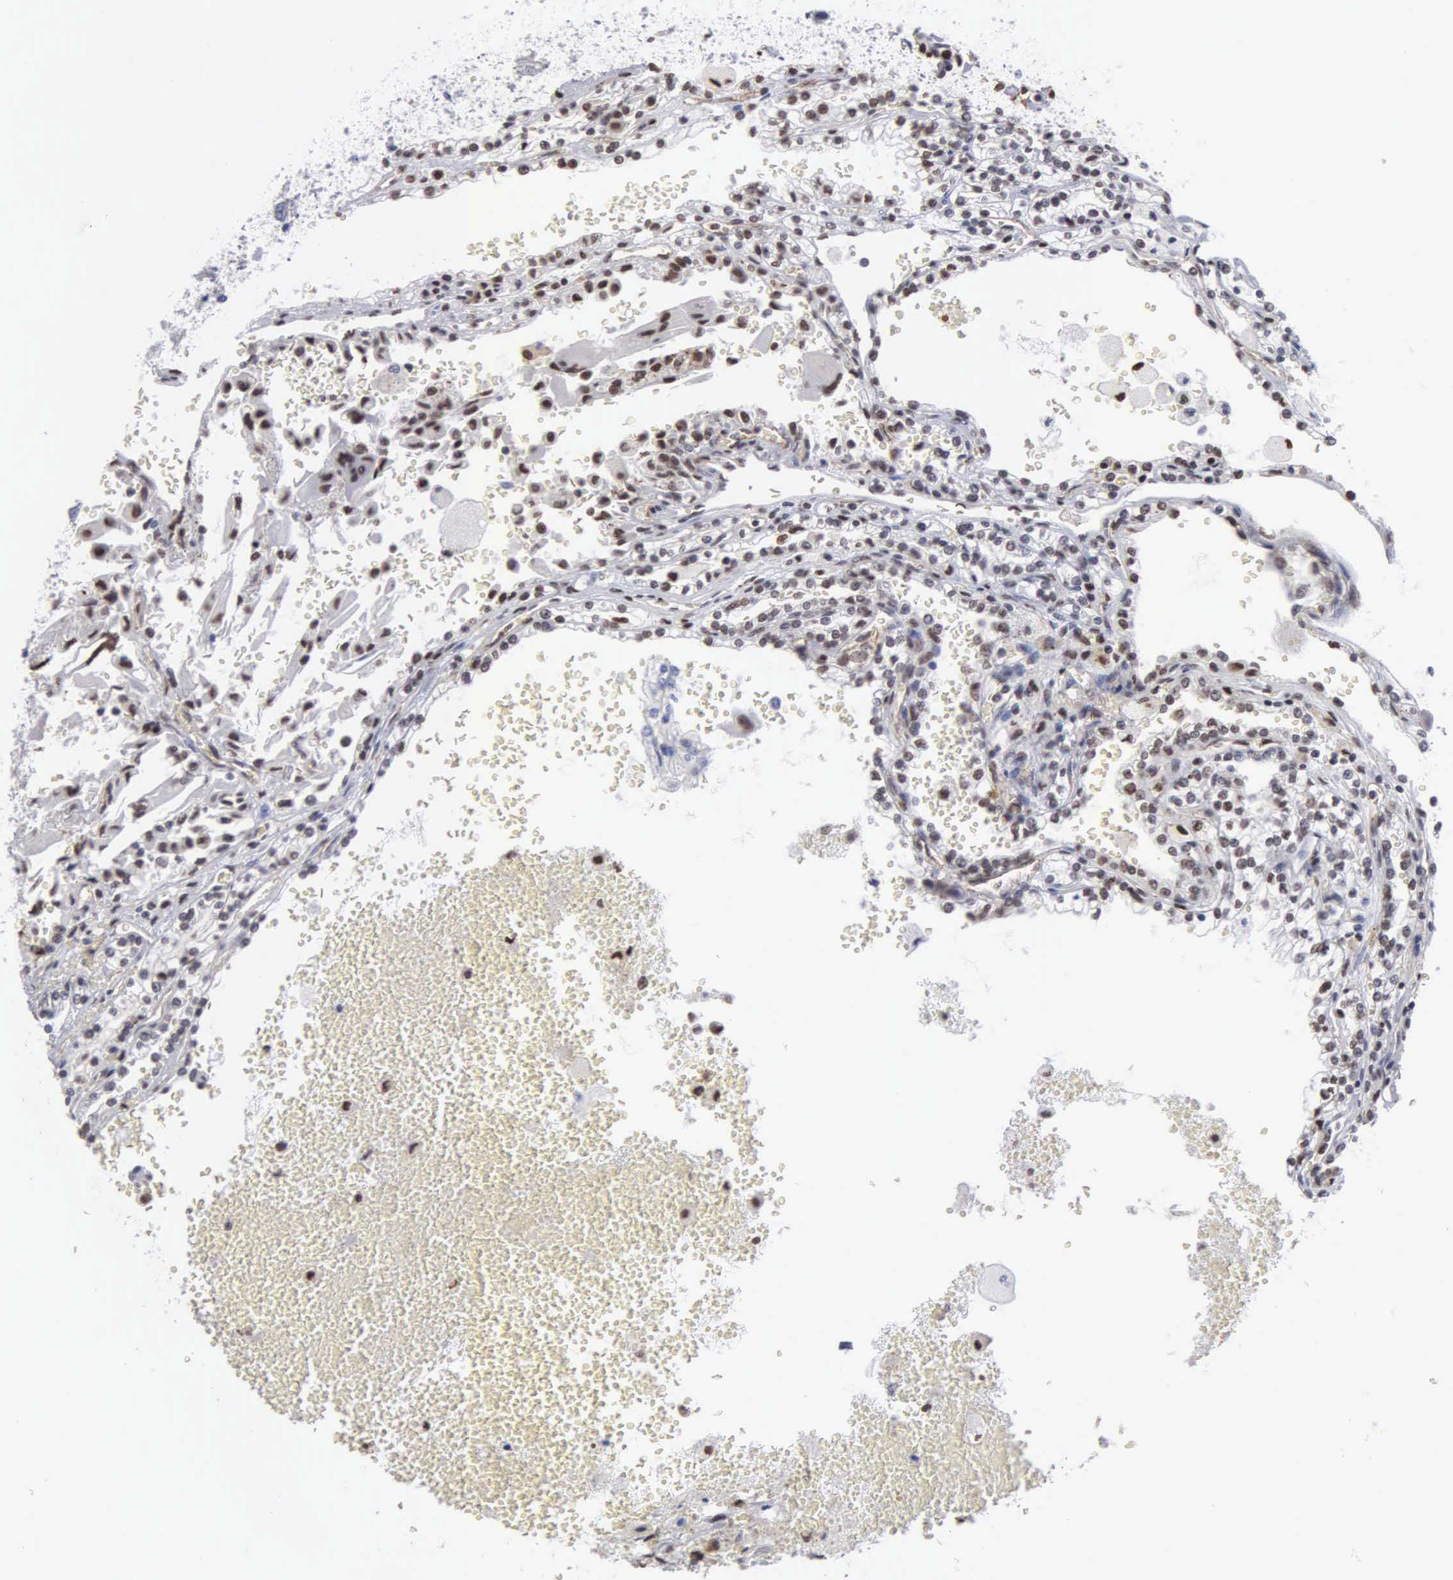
{"staining": {"intensity": "strong", "quantity": ">75%", "location": "nuclear"}, "tissue": "renal cancer", "cell_type": "Tumor cells", "image_type": "cancer", "snomed": [{"axis": "morphology", "description": "Adenocarcinoma, NOS"}, {"axis": "topography", "description": "Kidney"}], "caption": "Renal adenocarcinoma tissue exhibits strong nuclear staining in about >75% of tumor cells, visualized by immunohistochemistry. Immunohistochemistry stains the protein in brown and the nuclei are stained blue.", "gene": "CCNG1", "patient": {"sex": "female", "age": 56}}